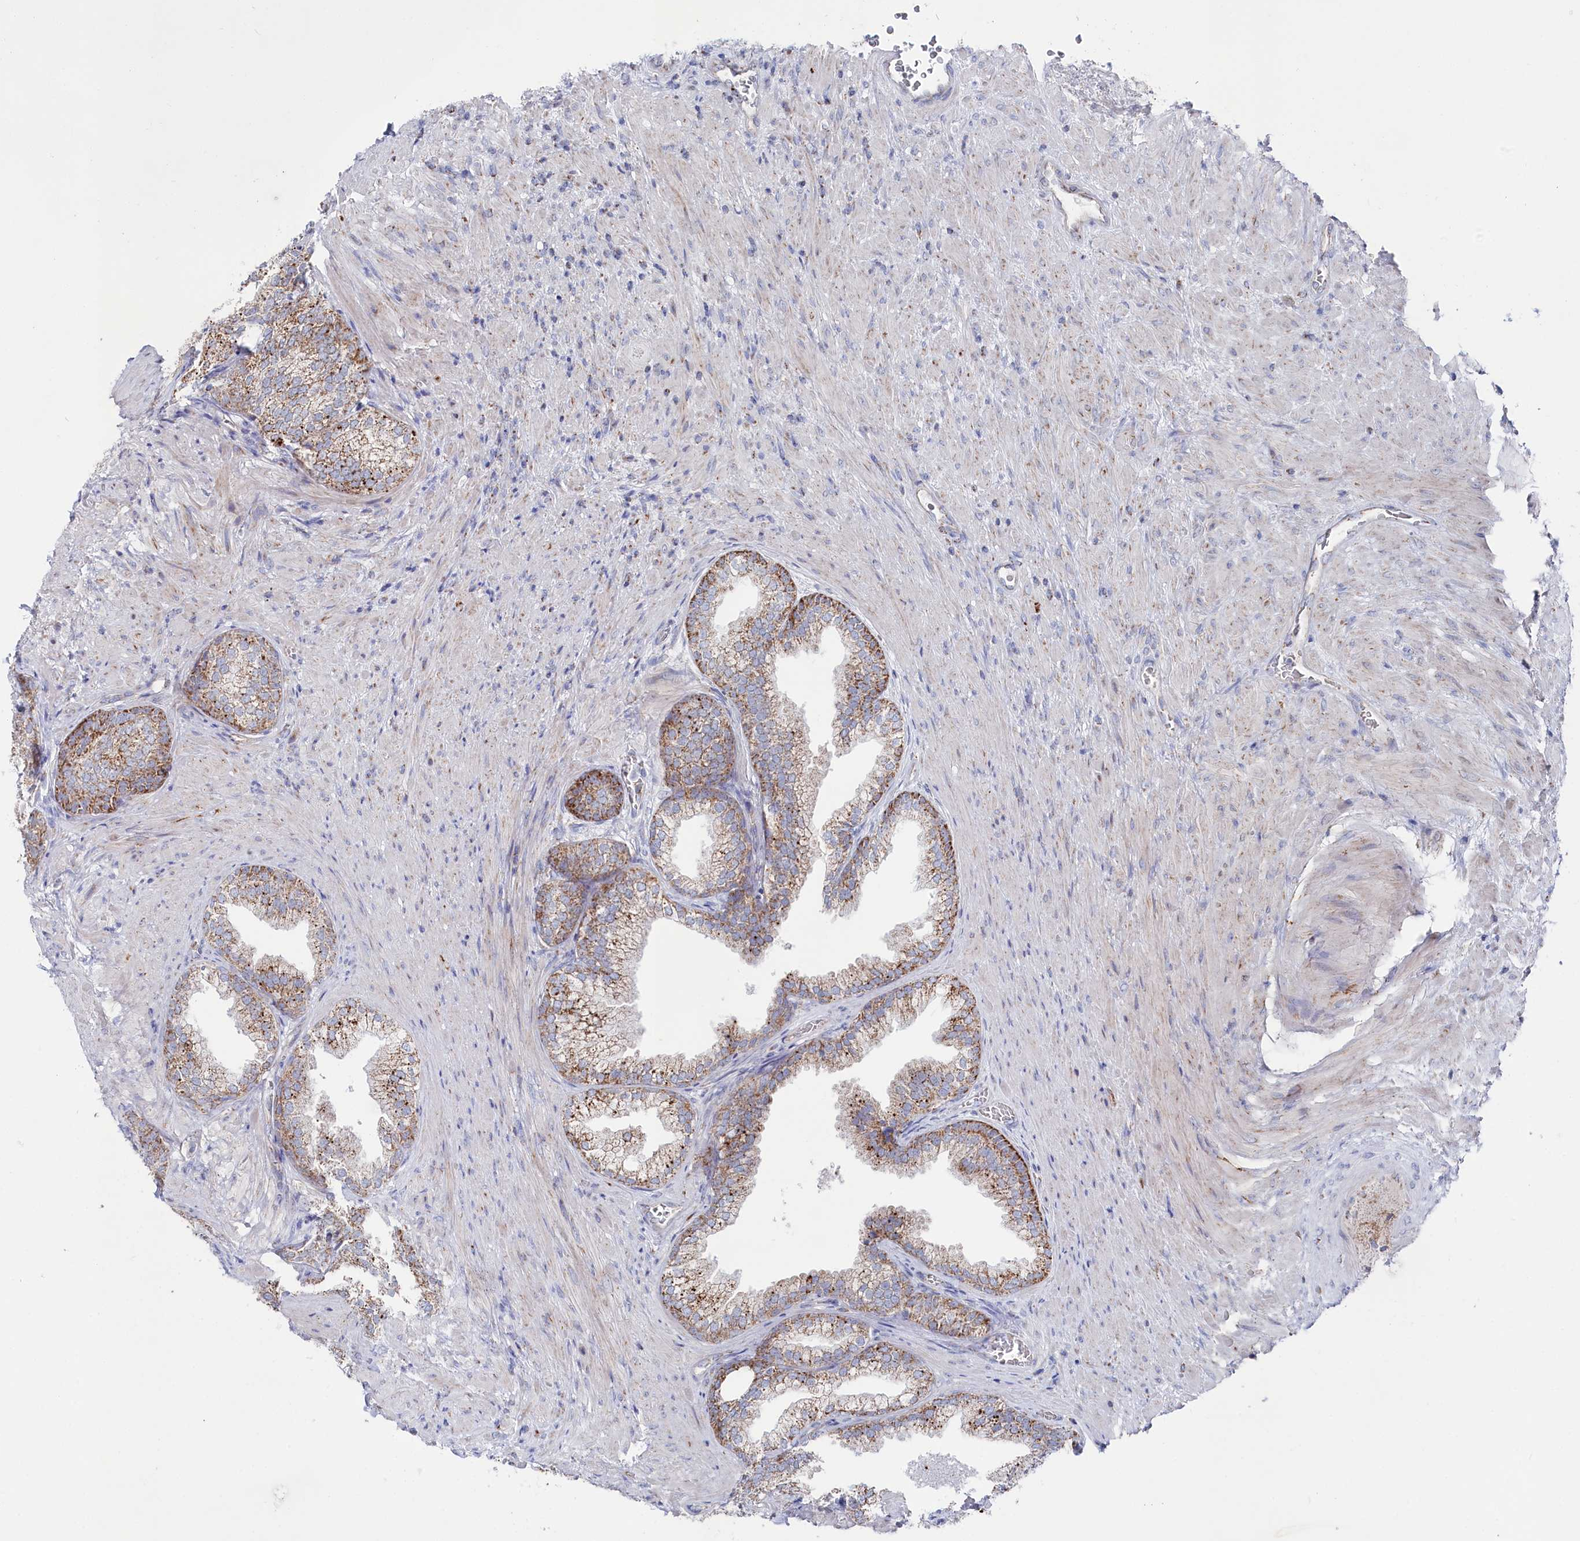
{"staining": {"intensity": "moderate", "quantity": ">75%", "location": "cytoplasmic/membranous"}, "tissue": "prostate", "cell_type": "Glandular cells", "image_type": "normal", "snomed": [{"axis": "morphology", "description": "Normal tissue, NOS"}, {"axis": "topography", "description": "Prostate"}], "caption": "Normal prostate reveals moderate cytoplasmic/membranous positivity in about >75% of glandular cells.", "gene": "GLS2", "patient": {"sex": "male", "age": 76}}